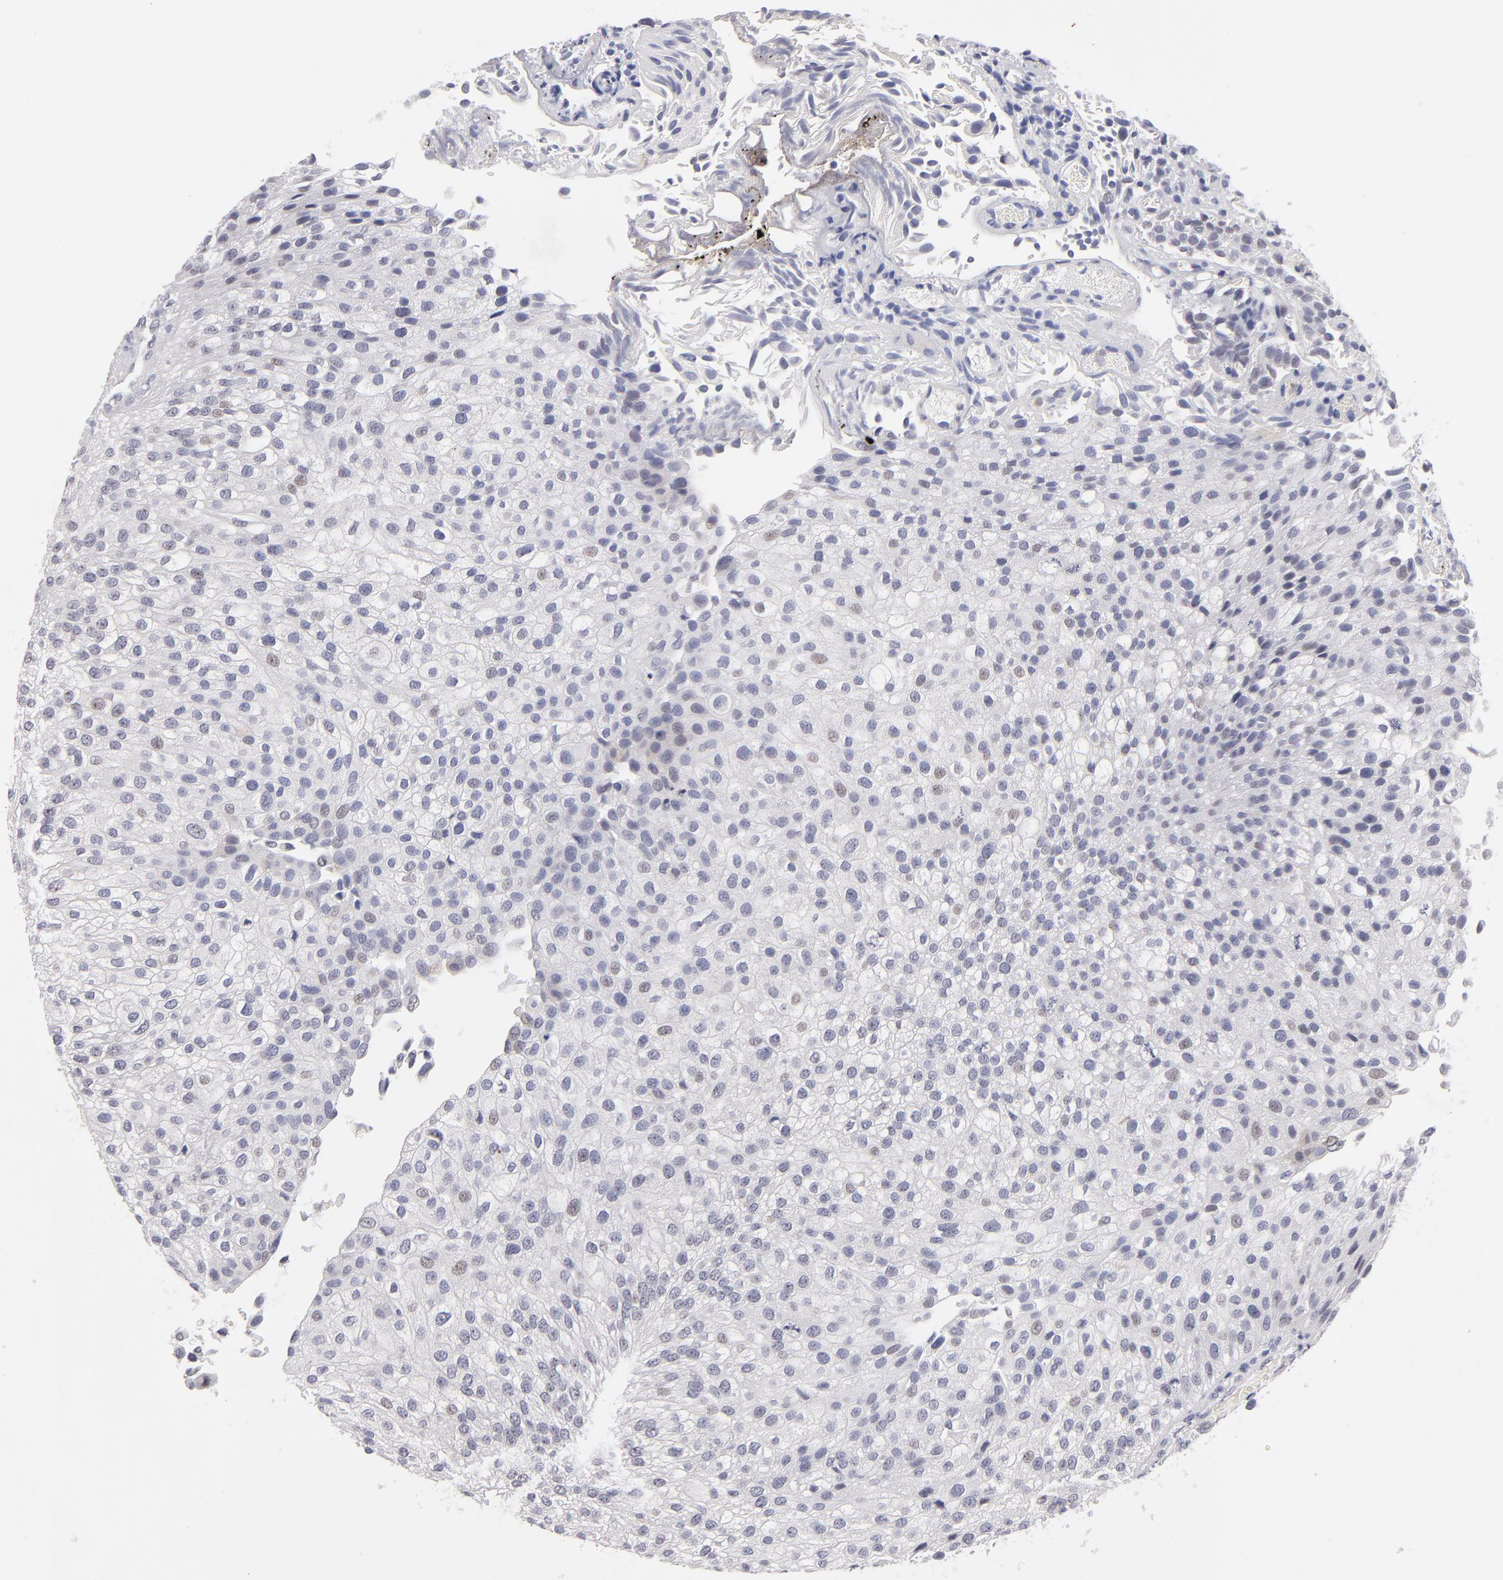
{"staining": {"intensity": "negative", "quantity": "none", "location": "none"}, "tissue": "urothelial cancer", "cell_type": "Tumor cells", "image_type": "cancer", "snomed": [{"axis": "morphology", "description": "Urothelial carcinoma, Low grade"}, {"axis": "topography", "description": "Urinary bladder"}], "caption": "There is no significant expression in tumor cells of urothelial carcinoma (low-grade). (Brightfield microscopy of DAB (3,3'-diaminobenzidine) immunohistochemistry (IHC) at high magnification).", "gene": "MGAM", "patient": {"sex": "female", "age": 89}}